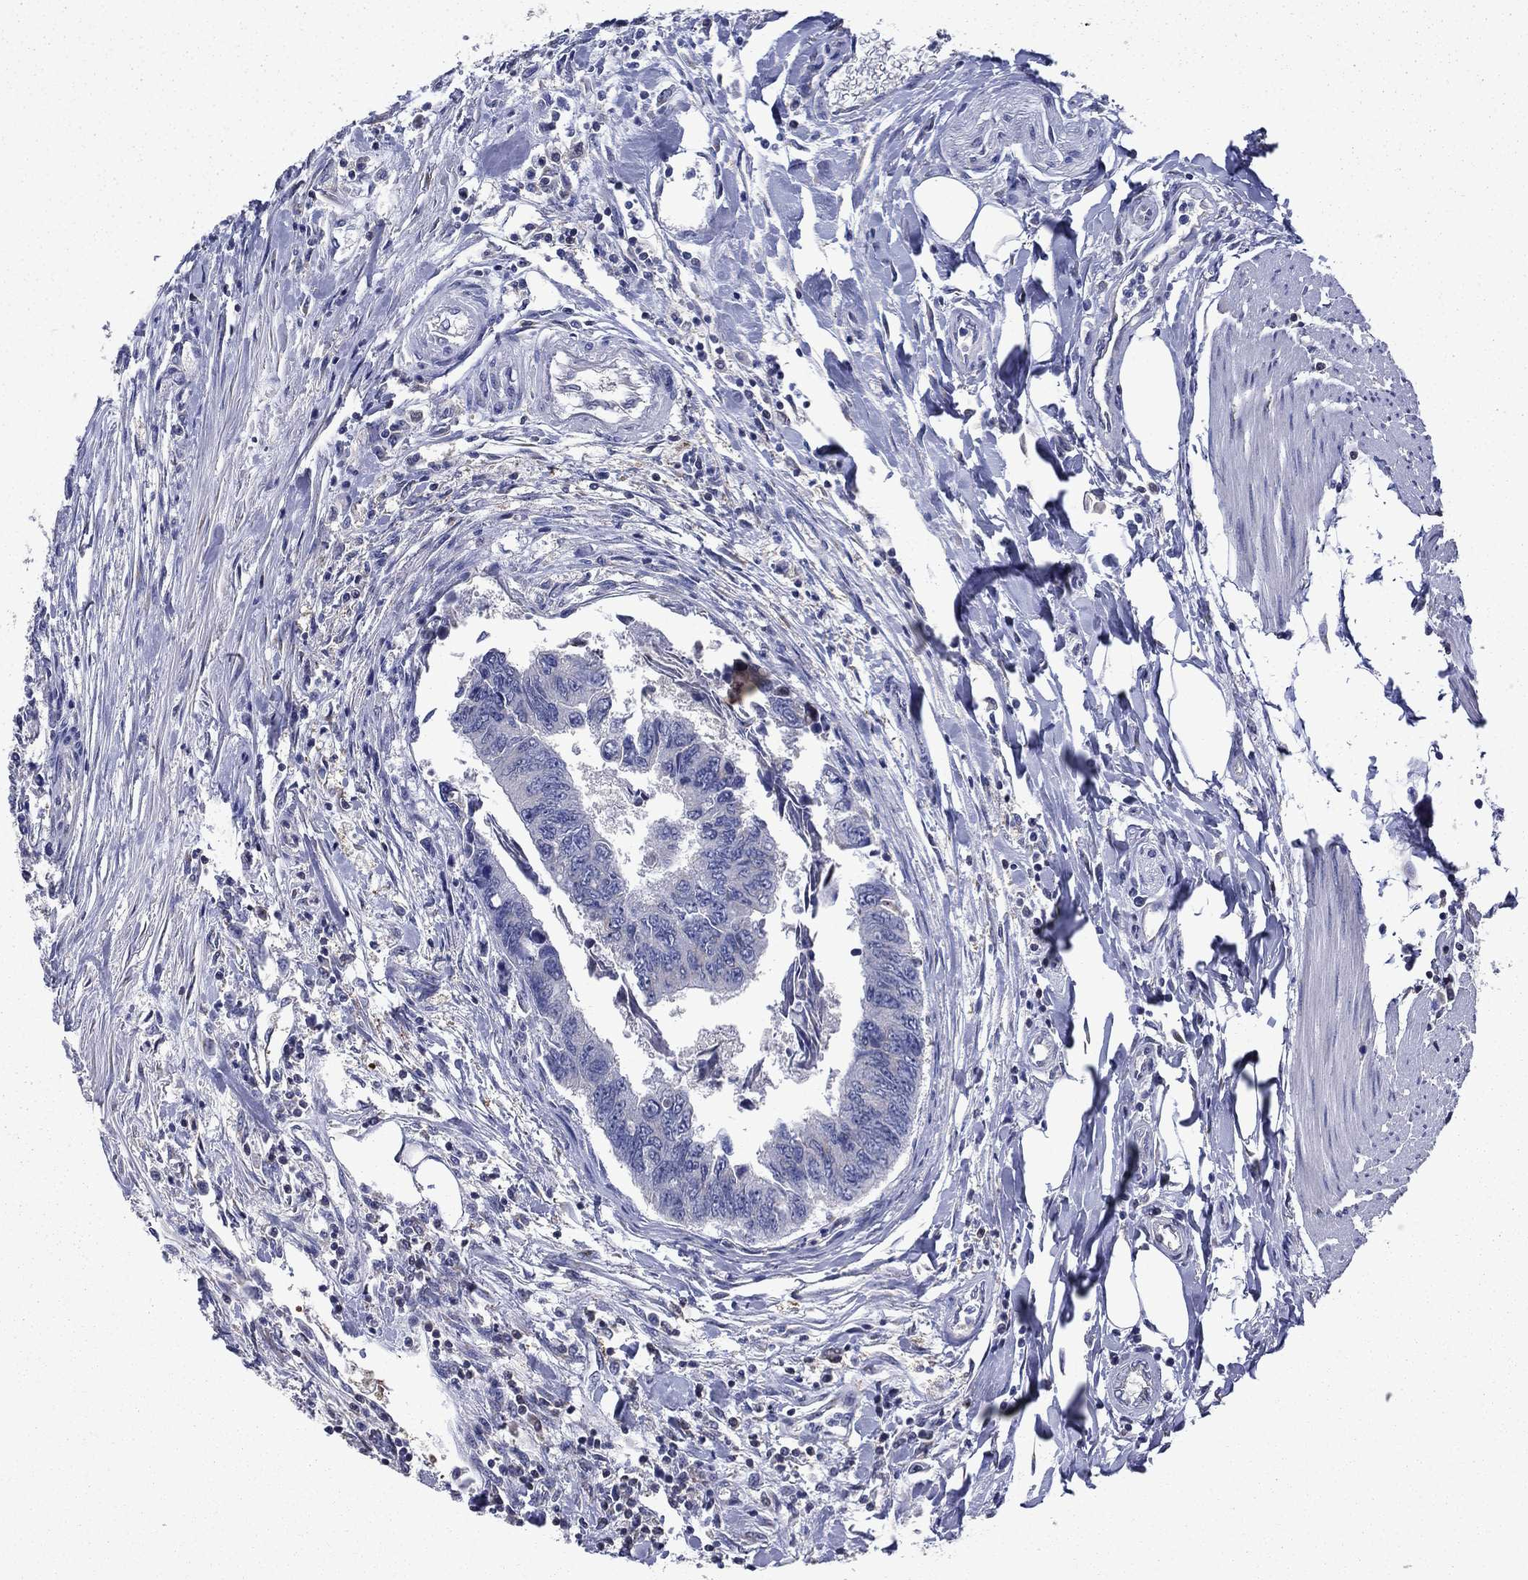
{"staining": {"intensity": "negative", "quantity": "none", "location": "none"}, "tissue": "colorectal cancer", "cell_type": "Tumor cells", "image_type": "cancer", "snomed": [{"axis": "morphology", "description": "Adenocarcinoma, NOS"}, {"axis": "topography", "description": "Colon"}], "caption": "Tumor cells are negative for brown protein staining in colorectal cancer (adenocarcinoma). The staining was performed using DAB (3,3'-diaminobenzidine) to visualize the protein expression in brown, while the nuclei were stained in blue with hematoxylin (Magnification: 20x).", "gene": "APPBP2", "patient": {"sex": "female", "age": 65}}